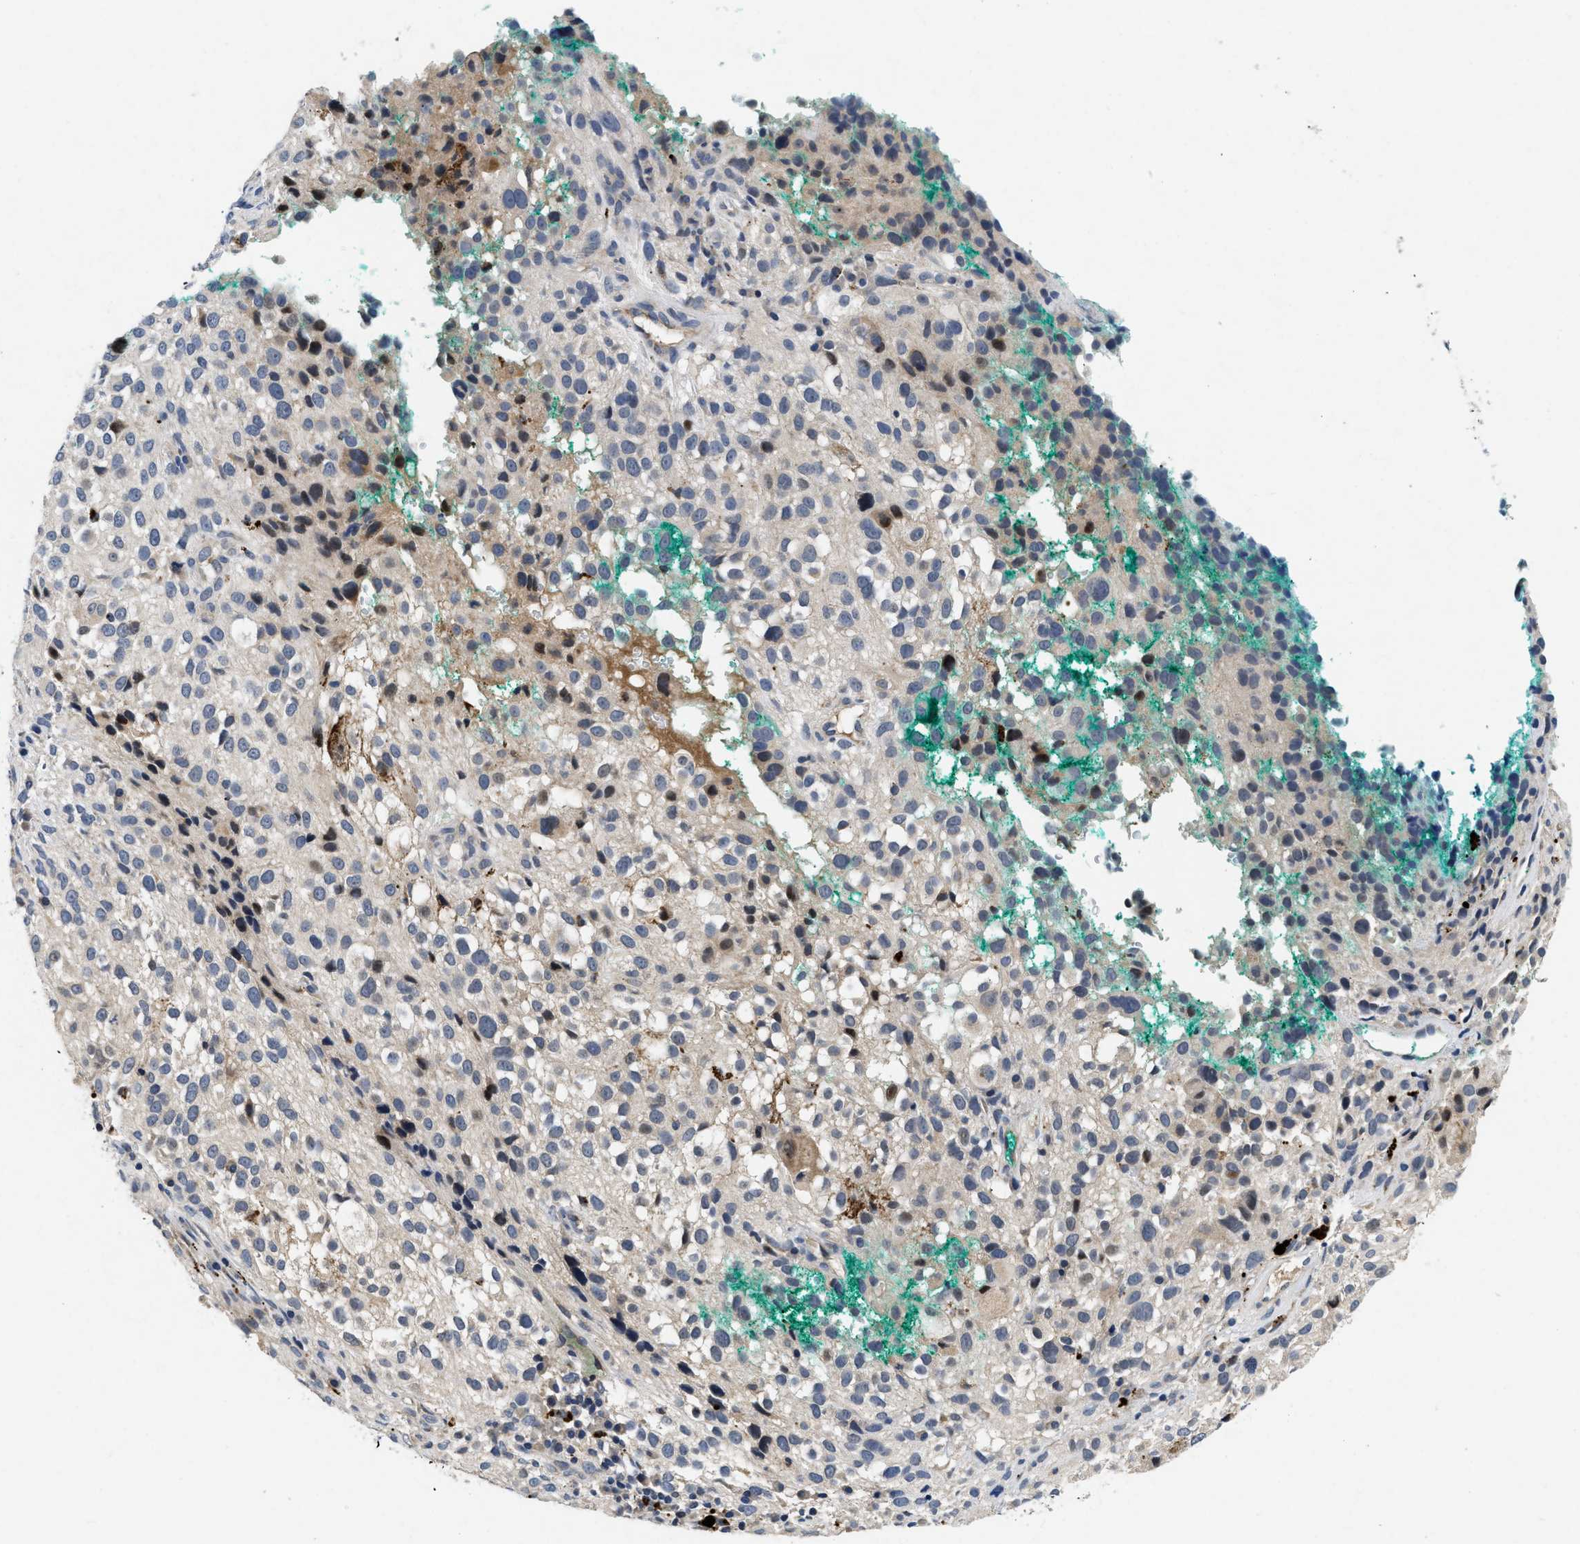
{"staining": {"intensity": "weak", "quantity": "<25%", "location": "cytoplasmic/membranous"}, "tissue": "melanoma", "cell_type": "Tumor cells", "image_type": "cancer", "snomed": [{"axis": "morphology", "description": "Necrosis, NOS"}, {"axis": "morphology", "description": "Malignant melanoma, NOS"}, {"axis": "topography", "description": "Skin"}], "caption": "This is an immunohistochemistry (IHC) photomicrograph of human melanoma. There is no positivity in tumor cells.", "gene": "PDP1", "patient": {"sex": "female", "age": 87}}